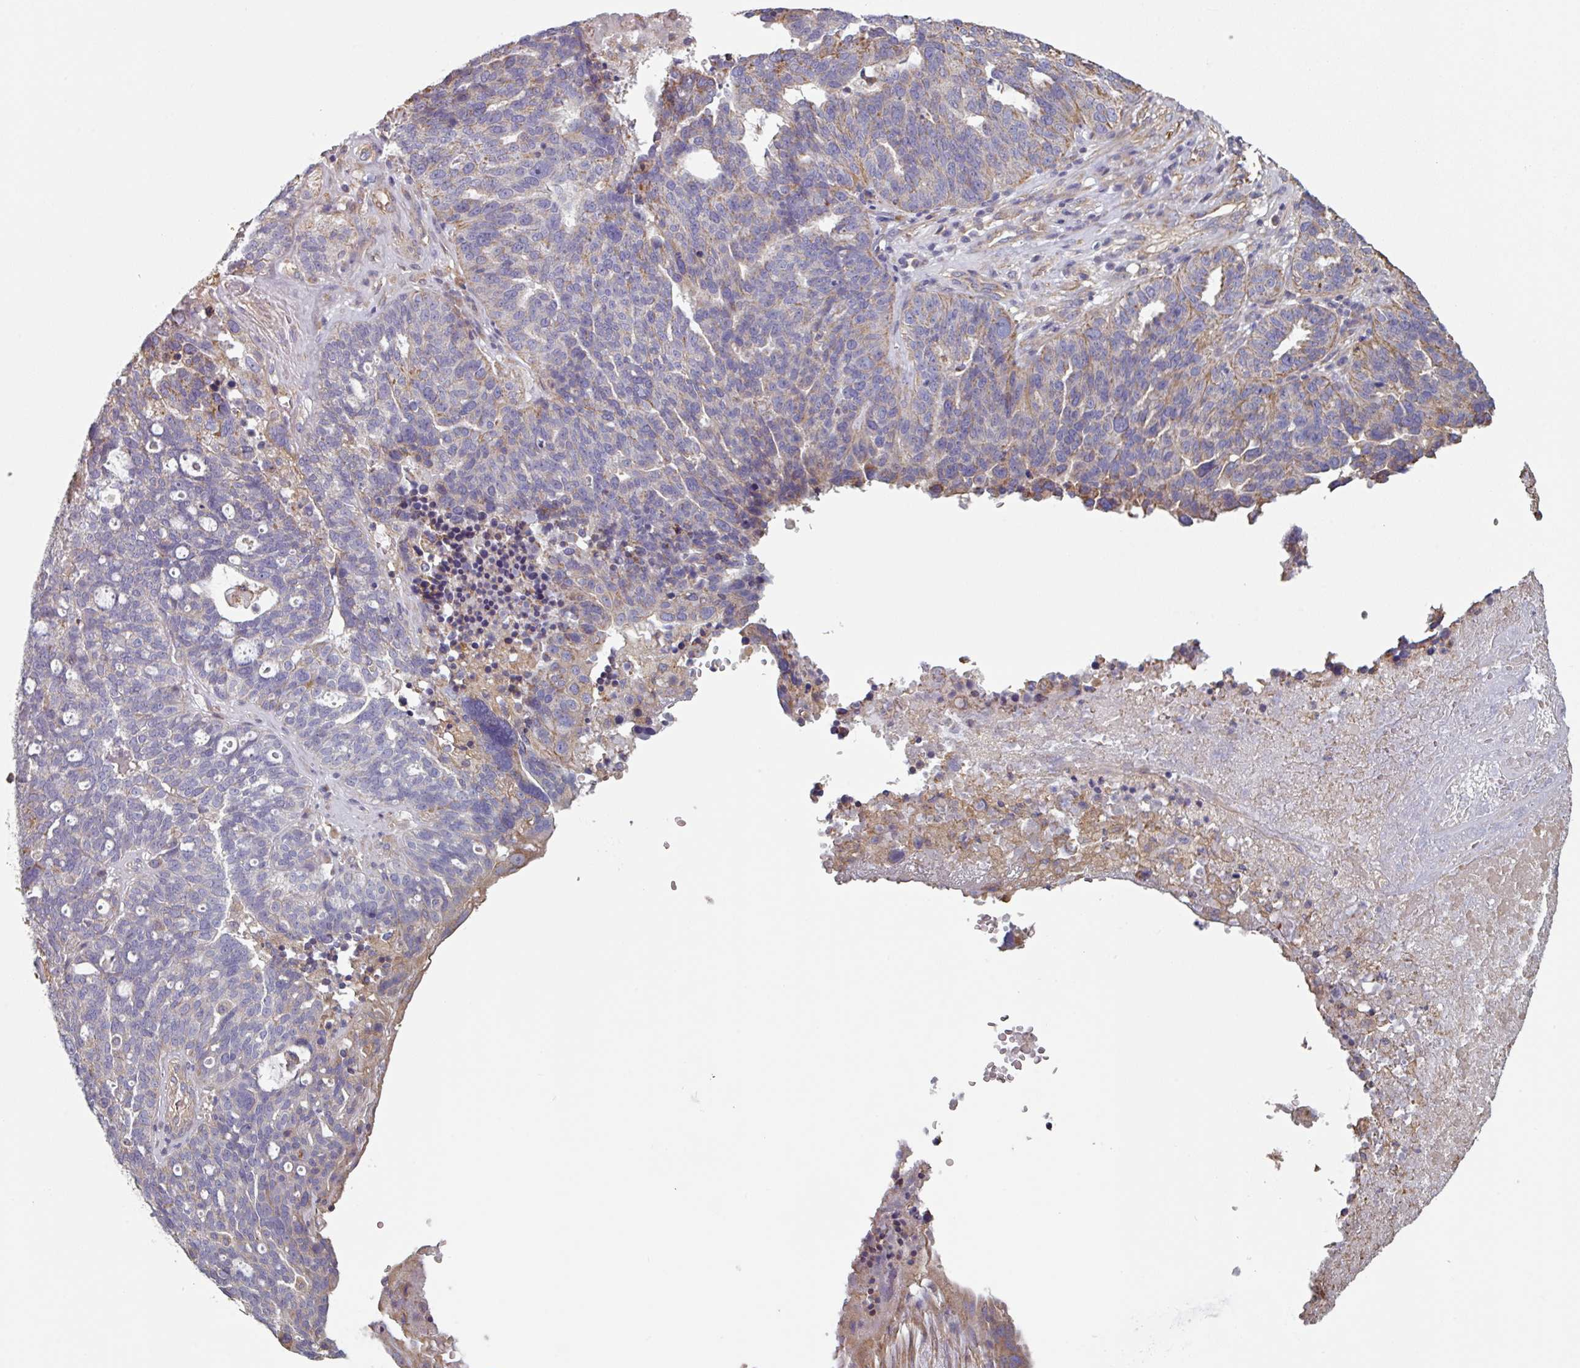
{"staining": {"intensity": "weak", "quantity": "<25%", "location": "cytoplasmic/membranous"}, "tissue": "ovarian cancer", "cell_type": "Tumor cells", "image_type": "cancer", "snomed": [{"axis": "morphology", "description": "Cystadenocarcinoma, serous, NOS"}, {"axis": "topography", "description": "Ovary"}], "caption": "Immunohistochemistry micrograph of neoplastic tissue: human ovarian cancer stained with DAB (3,3'-diaminobenzidine) shows no significant protein positivity in tumor cells.", "gene": "GSTA4", "patient": {"sex": "female", "age": 59}}